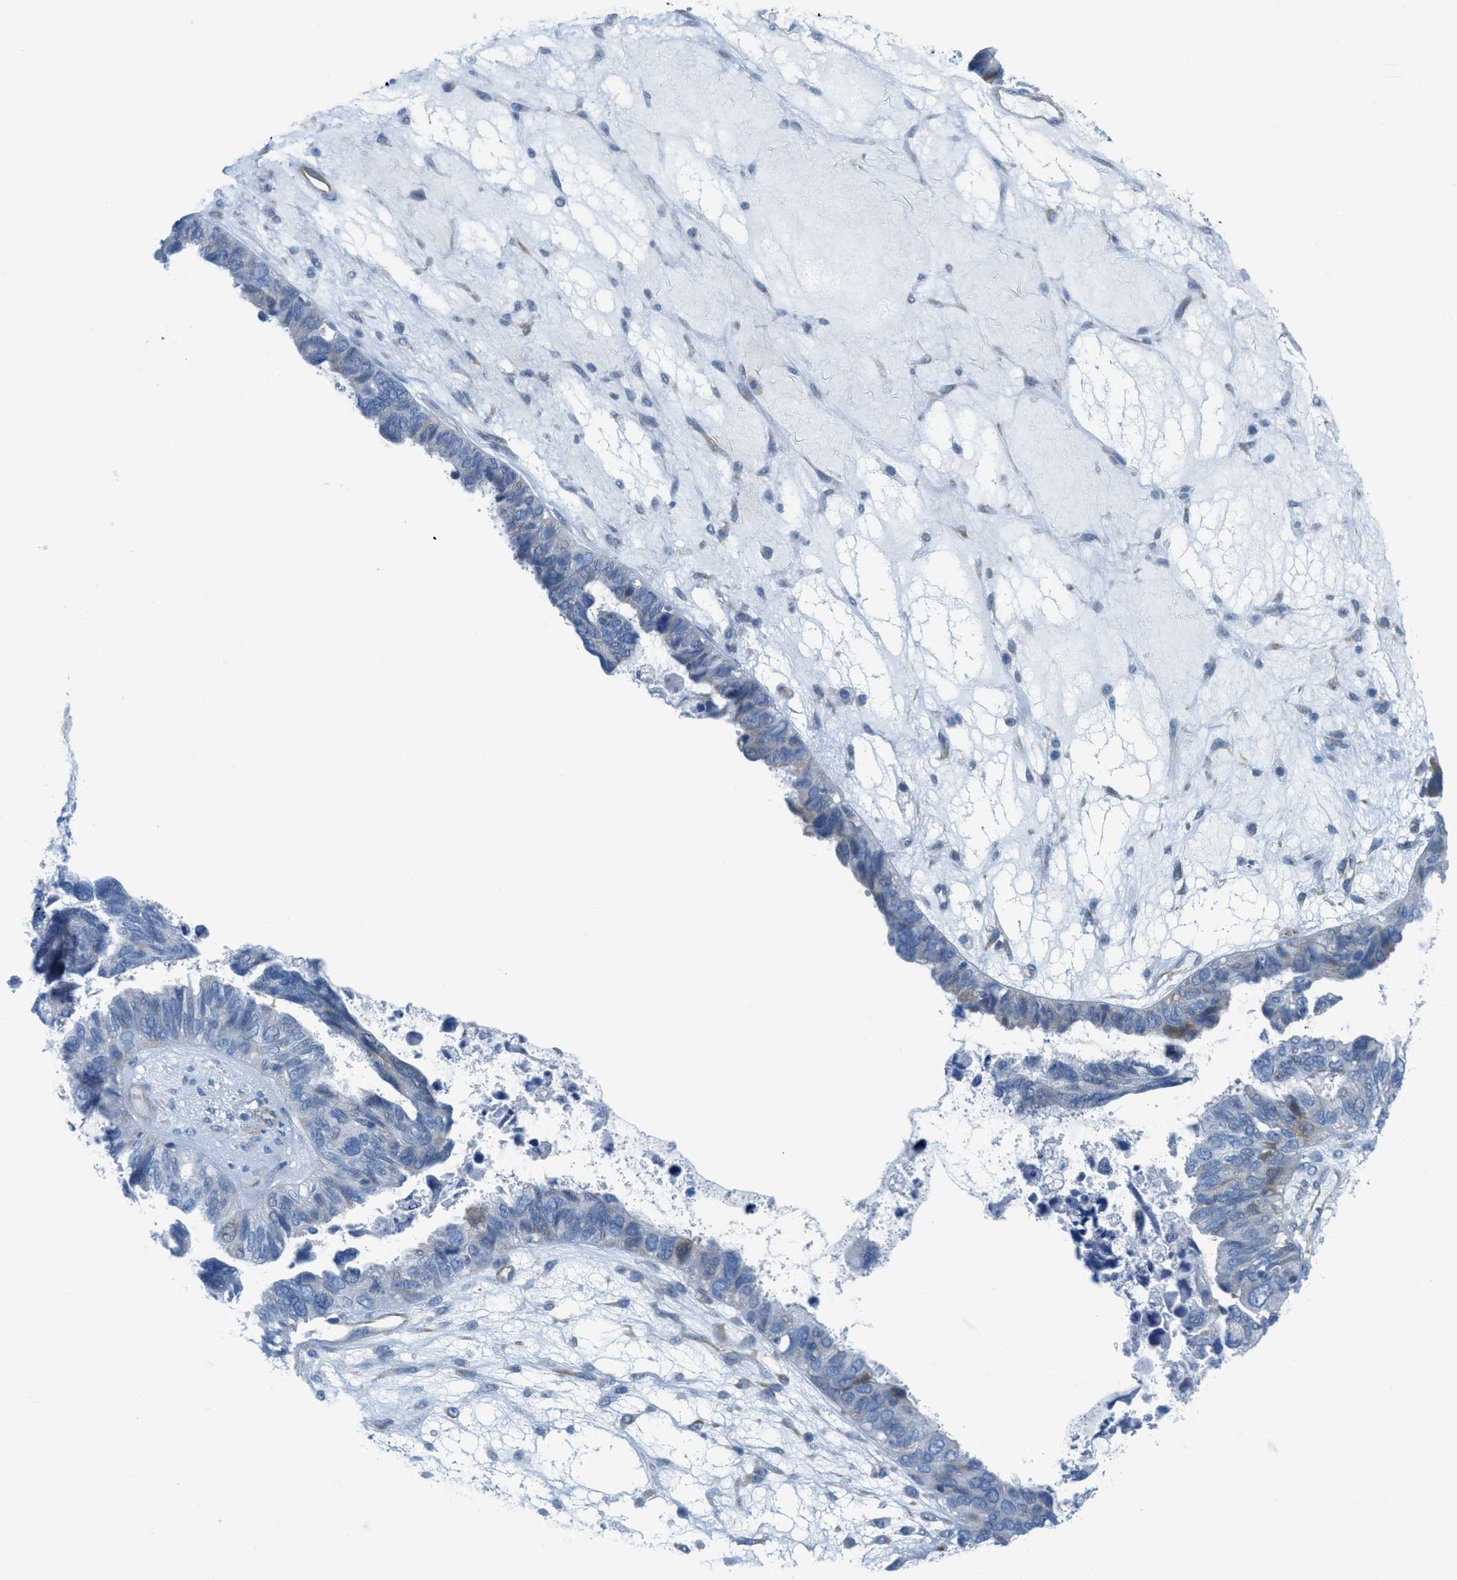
{"staining": {"intensity": "negative", "quantity": "none", "location": "none"}, "tissue": "ovarian cancer", "cell_type": "Tumor cells", "image_type": "cancer", "snomed": [{"axis": "morphology", "description": "Cystadenocarcinoma, serous, NOS"}, {"axis": "topography", "description": "Ovary"}], "caption": "This is a histopathology image of immunohistochemistry (IHC) staining of ovarian serous cystadenocarcinoma, which shows no staining in tumor cells. Brightfield microscopy of immunohistochemistry (IHC) stained with DAB (3,3'-diaminobenzidine) (brown) and hematoxylin (blue), captured at high magnification.", "gene": "SLC12A1", "patient": {"sex": "female", "age": 79}}